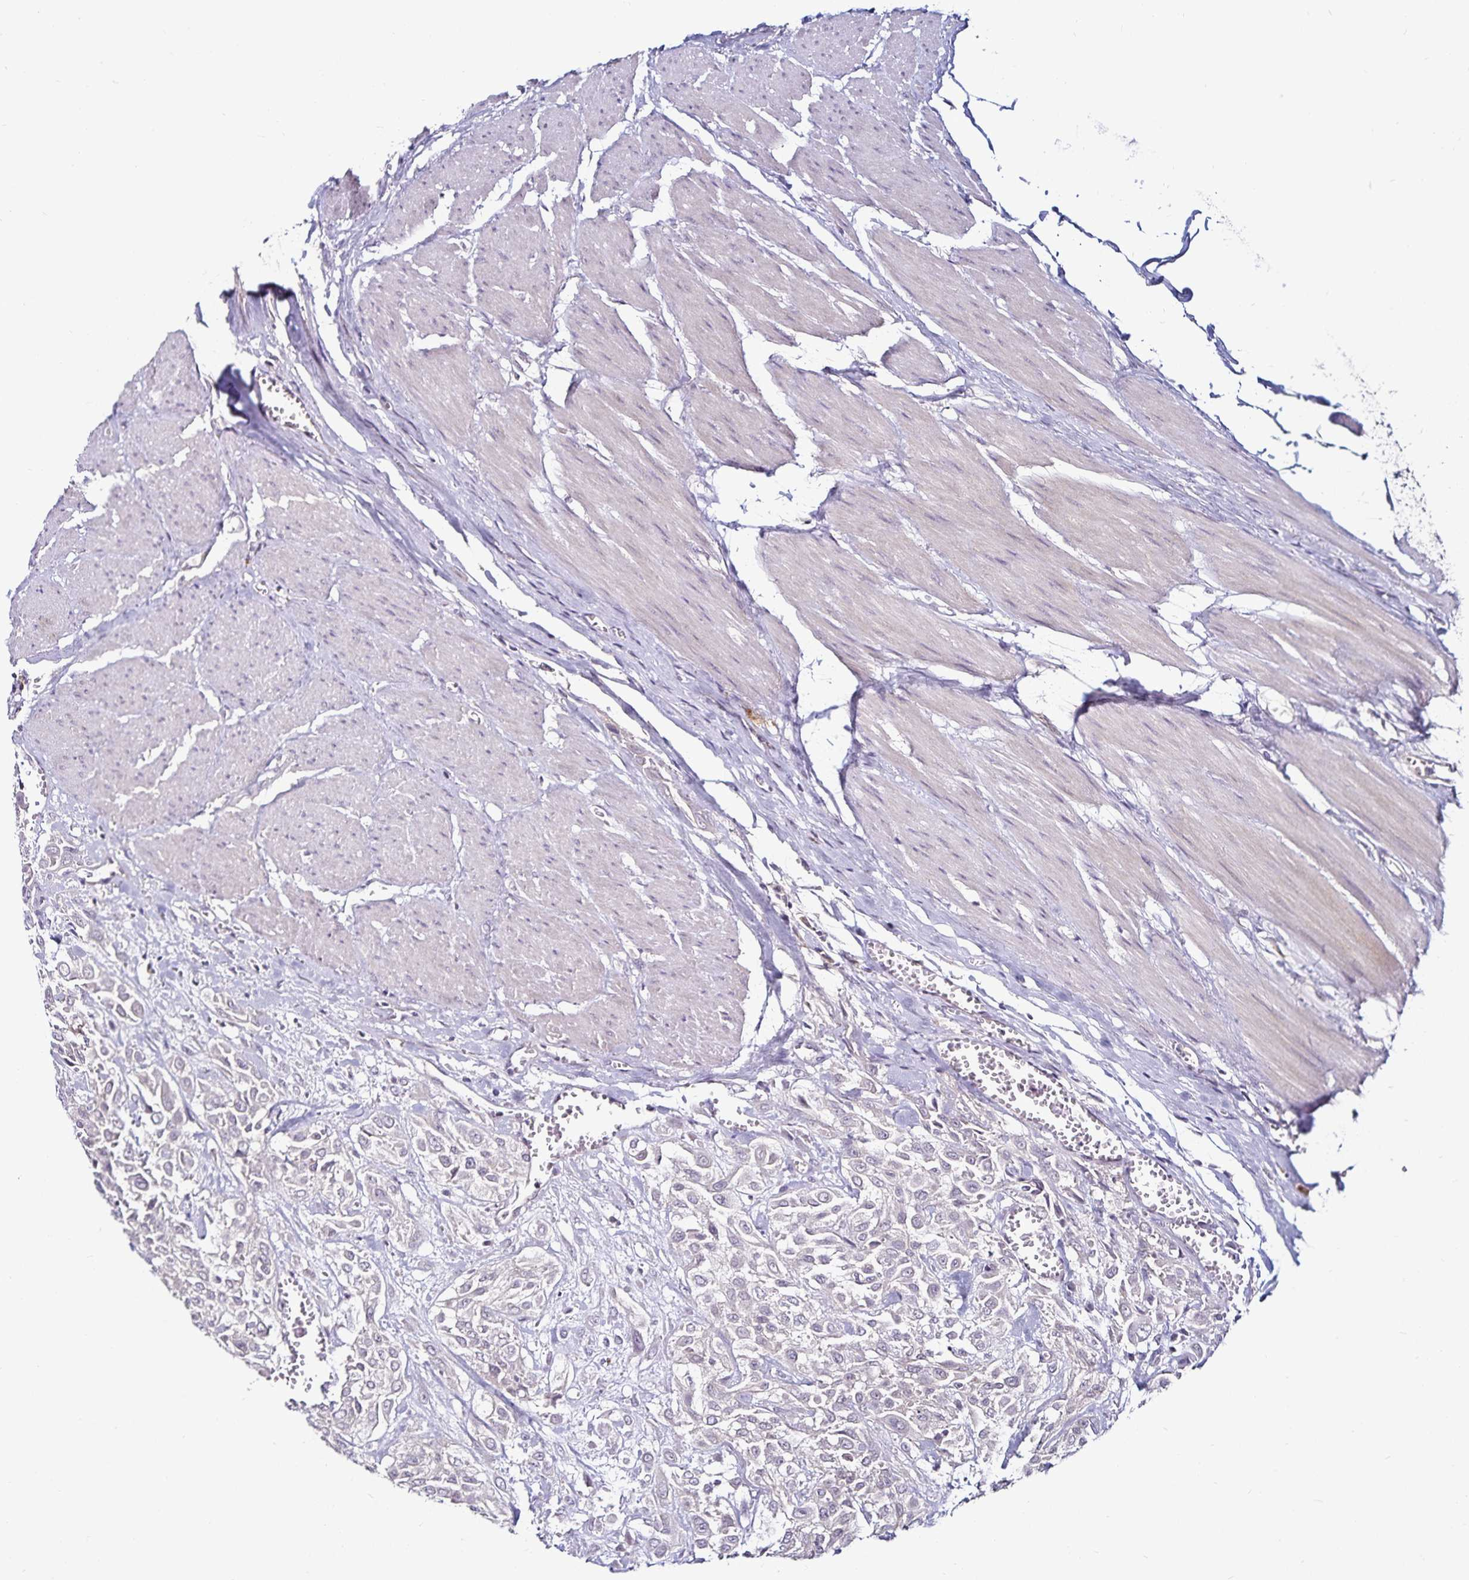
{"staining": {"intensity": "negative", "quantity": "none", "location": "none"}, "tissue": "urothelial cancer", "cell_type": "Tumor cells", "image_type": "cancer", "snomed": [{"axis": "morphology", "description": "Urothelial carcinoma, High grade"}, {"axis": "topography", "description": "Urinary bladder"}], "caption": "Protein analysis of urothelial cancer shows no significant expression in tumor cells.", "gene": "ACSL5", "patient": {"sex": "male", "age": 57}}